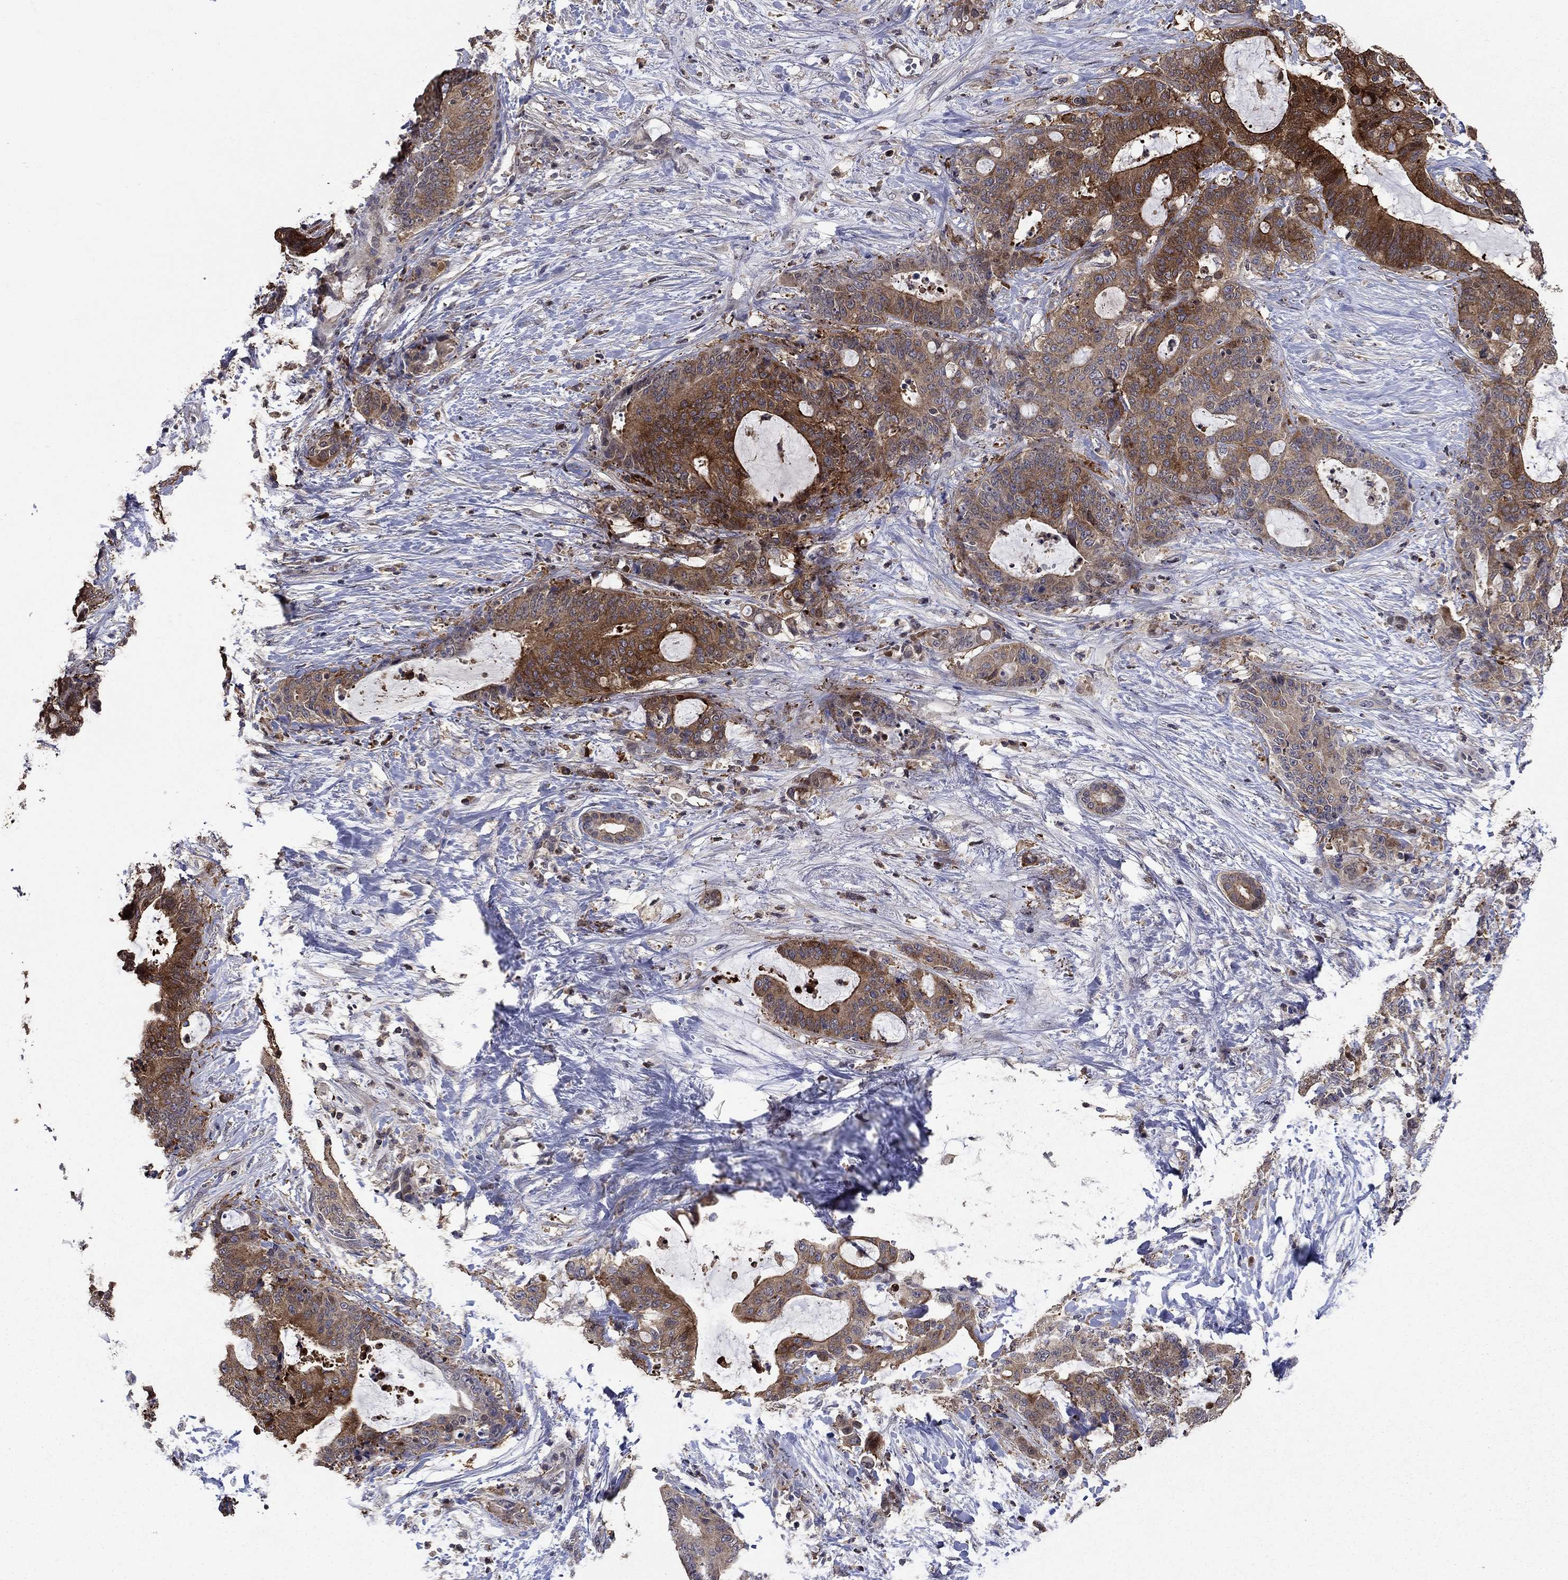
{"staining": {"intensity": "strong", "quantity": "25%-75%", "location": "cytoplasmic/membranous"}, "tissue": "liver cancer", "cell_type": "Tumor cells", "image_type": "cancer", "snomed": [{"axis": "morphology", "description": "Cholangiocarcinoma"}, {"axis": "topography", "description": "Liver"}], "caption": "Protein staining of cholangiocarcinoma (liver) tissue demonstrates strong cytoplasmic/membranous positivity in about 25%-75% of tumor cells.", "gene": "DVL1", "patient": {"sex": "female", "age": 73}}